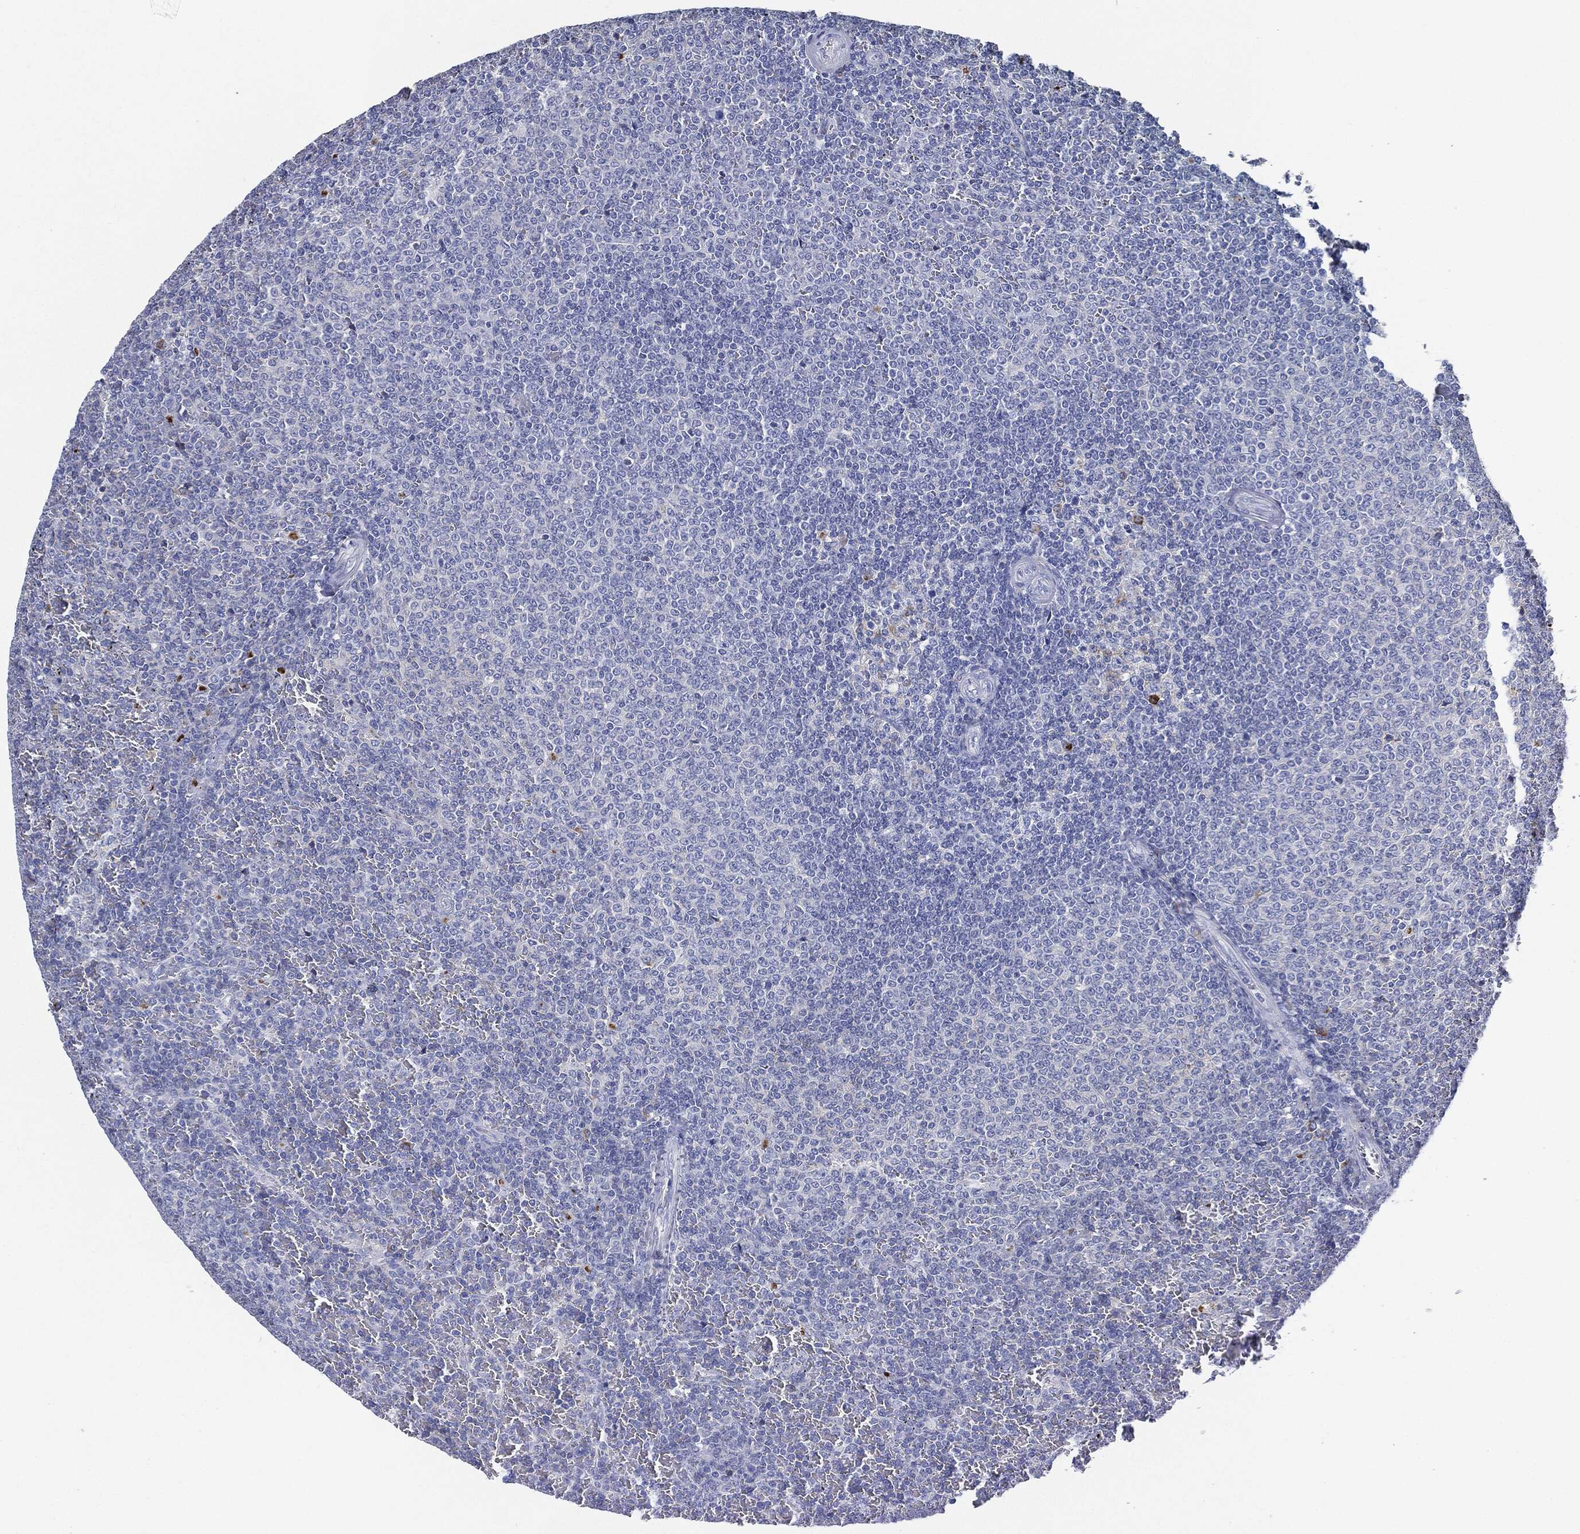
{"staining": {"intensity": "negative", "quantity": "none", "location": "none"}, "tissue": "lymphoma", "cell_type": "Tumor cells", "image_type": "cancer", "snomed": [{"axis": "morphology", "description": "Malignant lymphoma, non-Hodgkin's type, Low grade"}, {"axis": "topography", "description": "Spleen"}], "caption": "IHC photomicrograph of neoplastic tissue: human lymphoma stained with DAB (3,3'-diaminobenzidine) demonstrates no significant protein staining in tumor cells. (DAB (3,3'-diaminobenzidine) IHC with hematoxylin counter stain).", "gene": "IGLV6-57", "patient": {"sex": "female", "age": 77}}